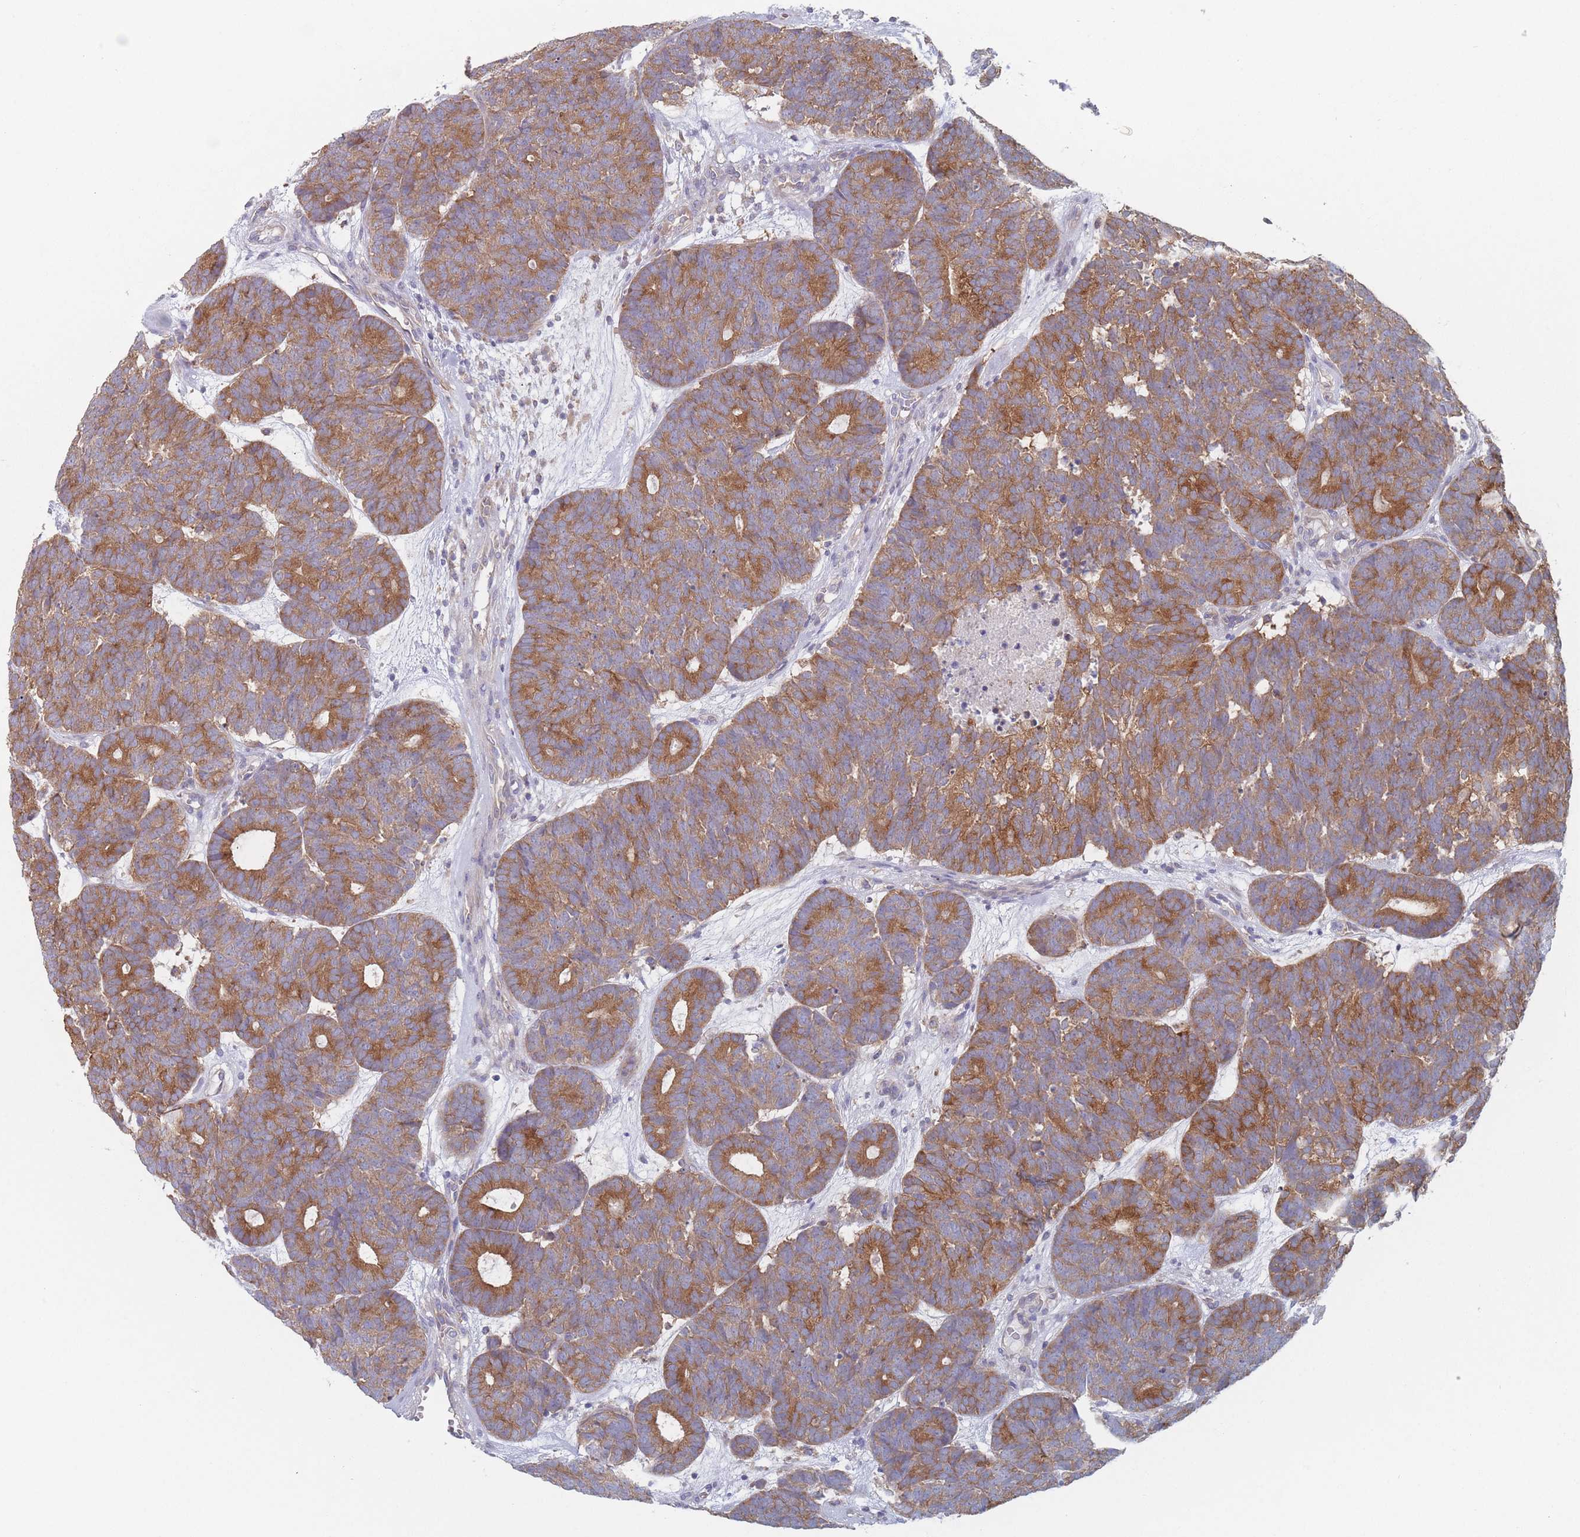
{"staining": {"intensity": "strong", "quantity": ">75%", "location": "cytoplasmic/membranous"}, "tissue": "head and neck cancer", "cell_type": "Tumor cells", "image_type": "cancer", "snomed": [{"axis": "morphology", "description": "Adenocarcinoma, NOS"}, {"axis": "topography", "description": "Head-Neck"}], "caption": "Human head and neck cancer stained with a protein marker shows strong staining in tumor cells.", "gene": "EFCC1", "patient": {"sex": "female", "age": 81}}